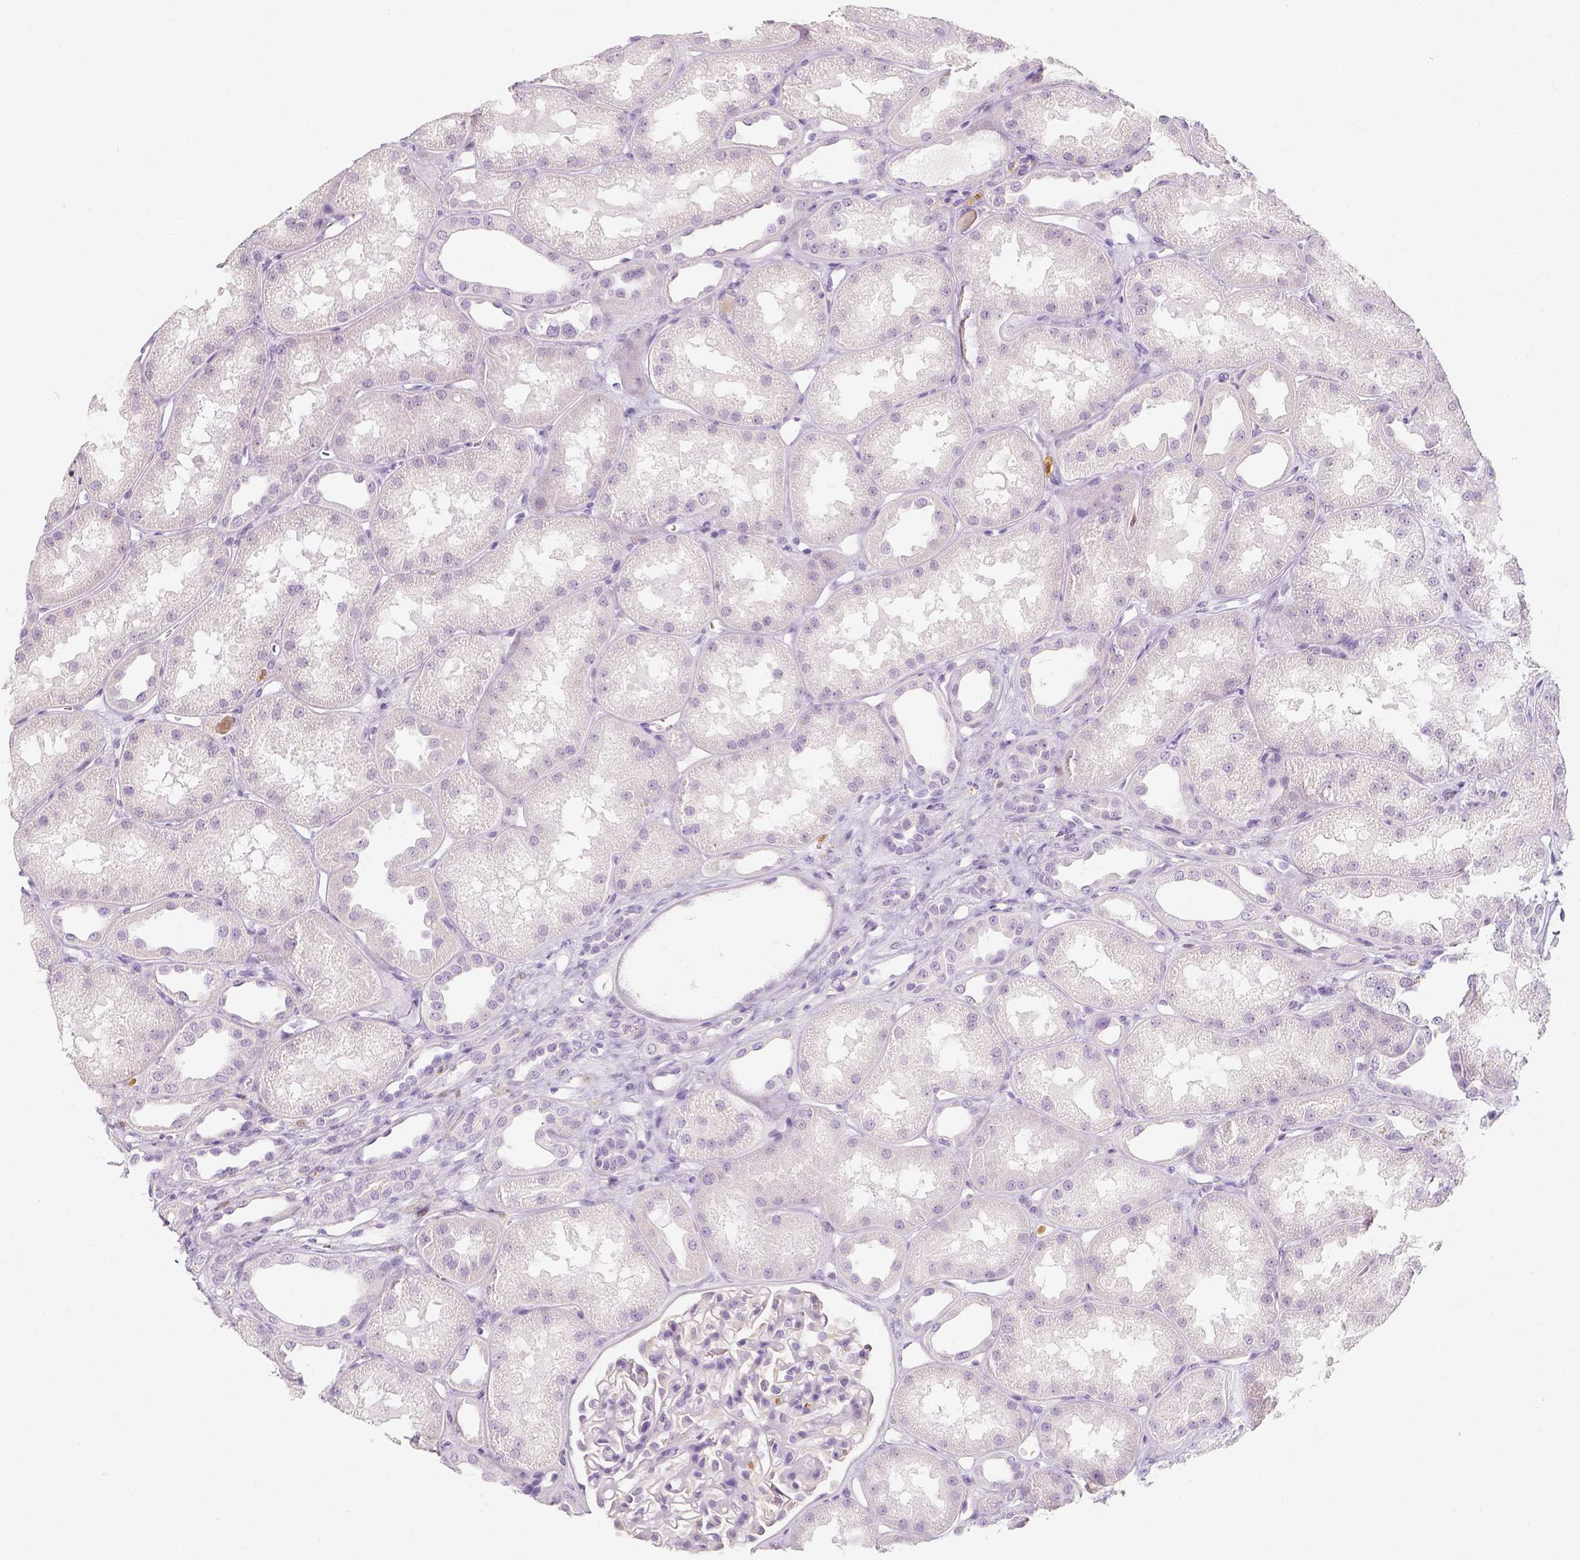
{"staining": {"intensity": "negative", "quantity": "none", "location": "none"}, "tissue": "kidney", "cell_type": "Cells in glomeruli", "image_type": "normal", "snomed": [{"axis": "morphology", "description": "Normal tissue, NOS"}, {"axis": "topography", "description": "Kidney"}], "caption": "Kidney stained for a protein using immunohistochemistry demonstrates no expression cells in glomeruli.", "gene": "NECAB2", "patient": {"sex": "male", "age": 61}}